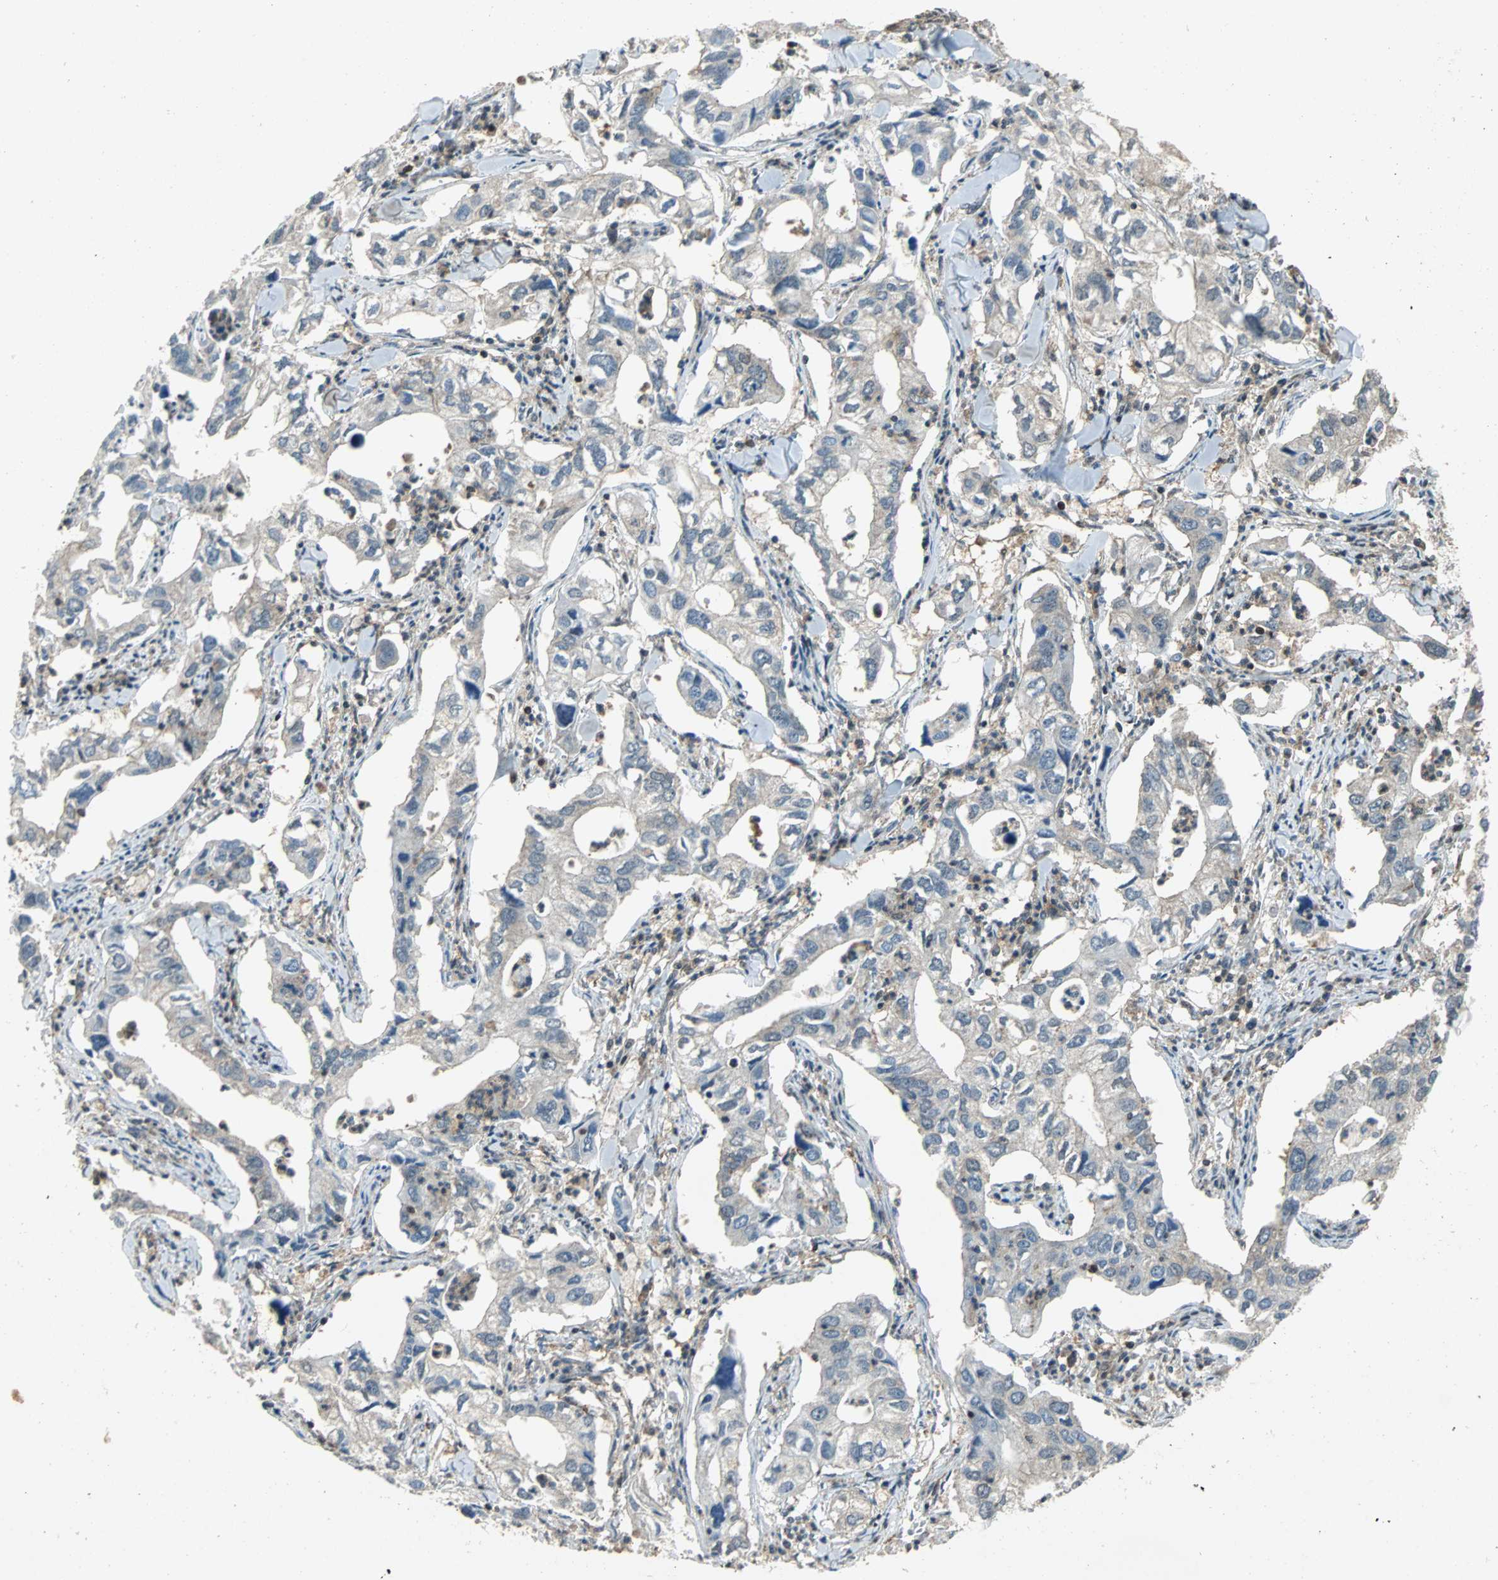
{"staining": {"intensity": "weak", "quantity": ">75%", "location": "cytoplasmic/membranous"}, "tissue": "lung cancer", "cell_type": "Tumor cells", "image_type": "cancer", "snomed": [{"axis": "morphology", "description": "Adenocarcinoma, NOS"}, {"axis": "topography", "description": "Lung"}], "caption": "Immunohistochemical staining of lung adenocarcinoma exhibits low levels of weak cytoplasmic/membranous protein expression in about >75% of tumor cells. Immunohistochemistry (ihc) stains the protein in brown and the nuclei are stained blue.", "gene": "GSDMD", "patient": {"sex": "male", "age": 48}}